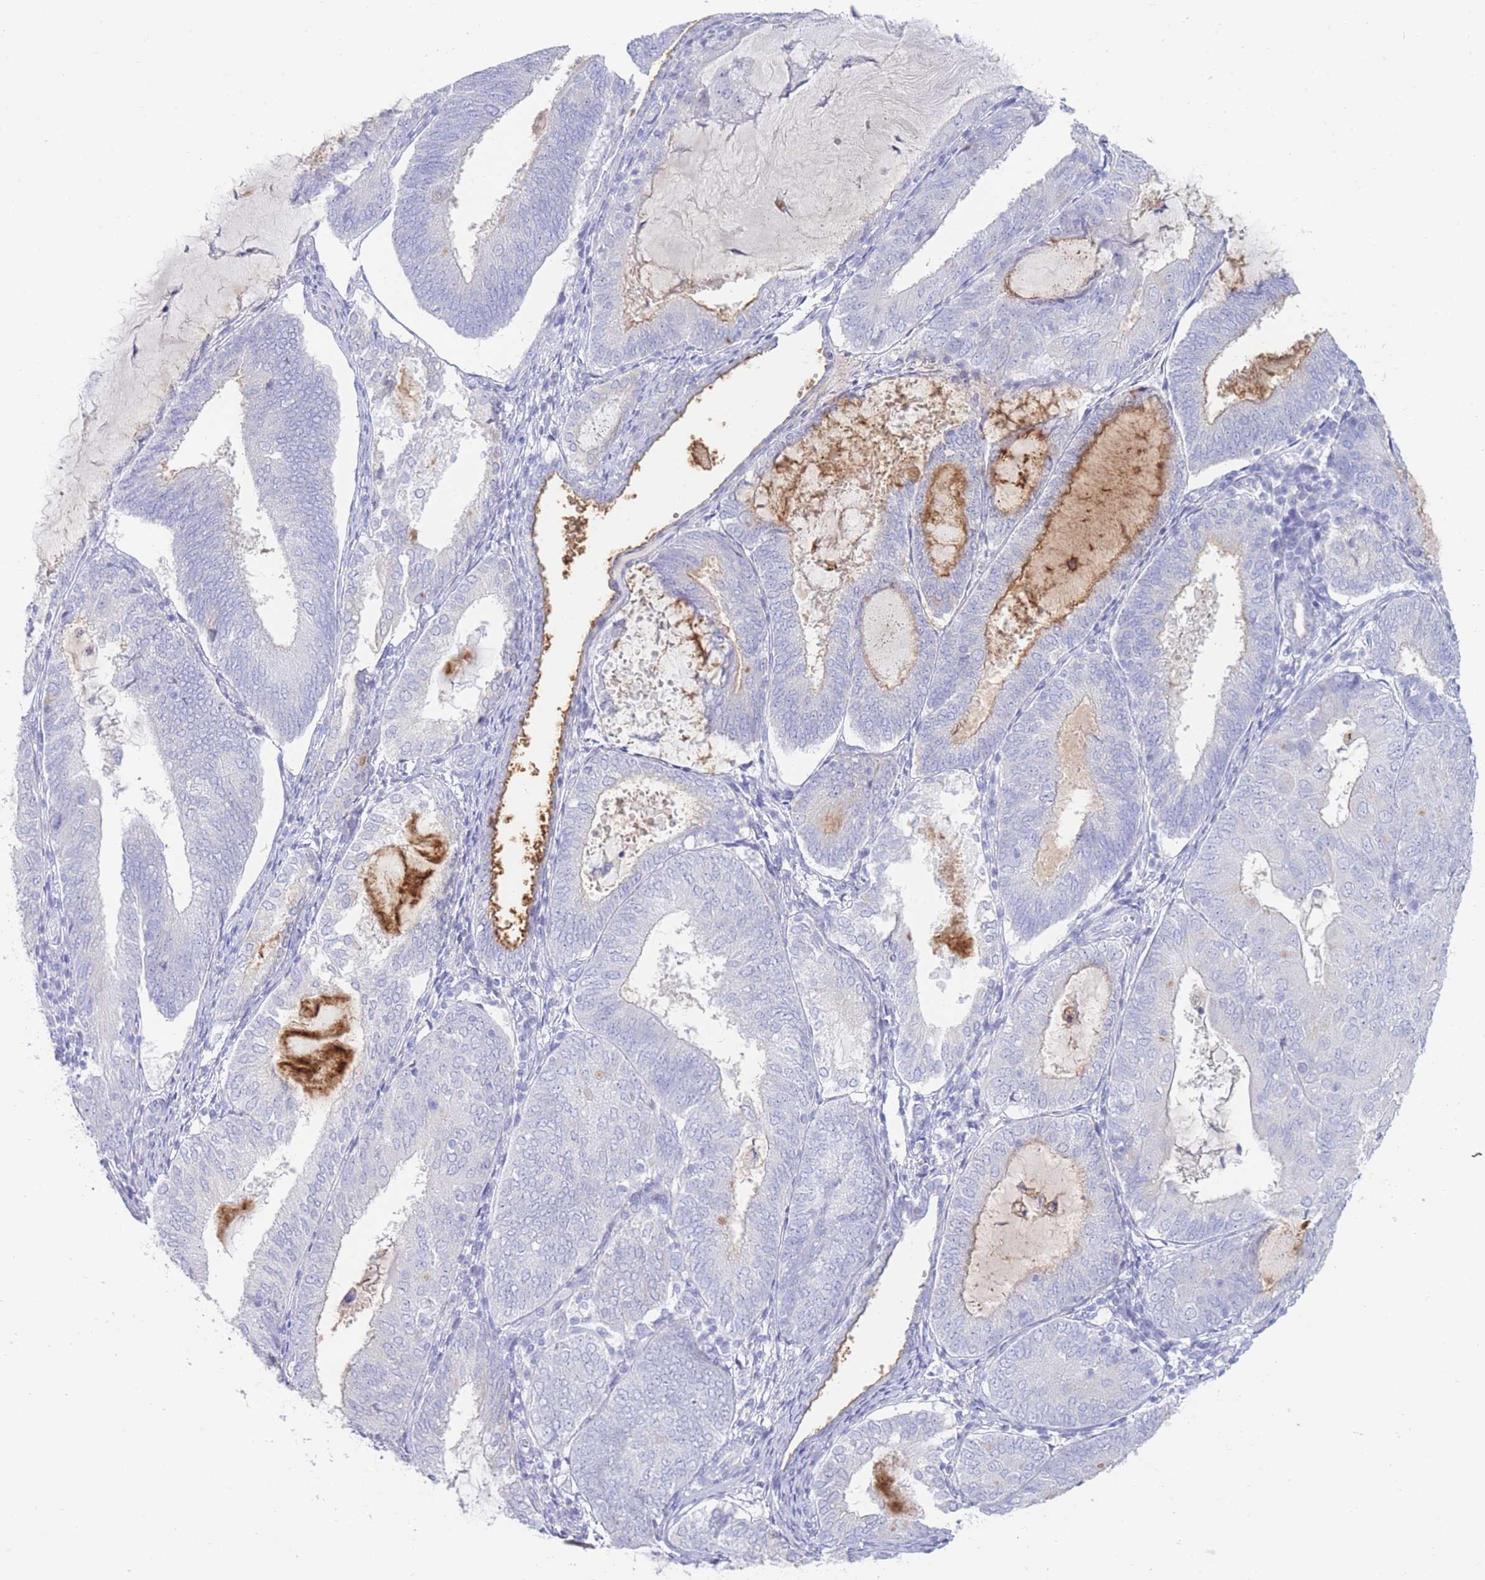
{"staining": {"intensity": "weak", "quantity": "<25%", "location": "cytoplasmic/membranous"}, "tissue": "endometrial cancer", "cell_type": "Tumor cells", "image_type": "cancer", "snomed": [{"axis": "morphology", "description": "Adenocarcinoma, NOS"}, {"axis": "topography", "description": "Endometrium"}], "caption": "Immunohistochemistry image of neoplastic tissue: human endometrial adenocarcinoma stained with DAB (3,3'-diaminobenzidine) displays no significant protein expression in tumor cells. (DAB (3,3'-diaminobenzidine) IHC with hematoxylin counter stain).", "gene": "LRRC37A", "patient": {"sex": "female", "age": 81}}